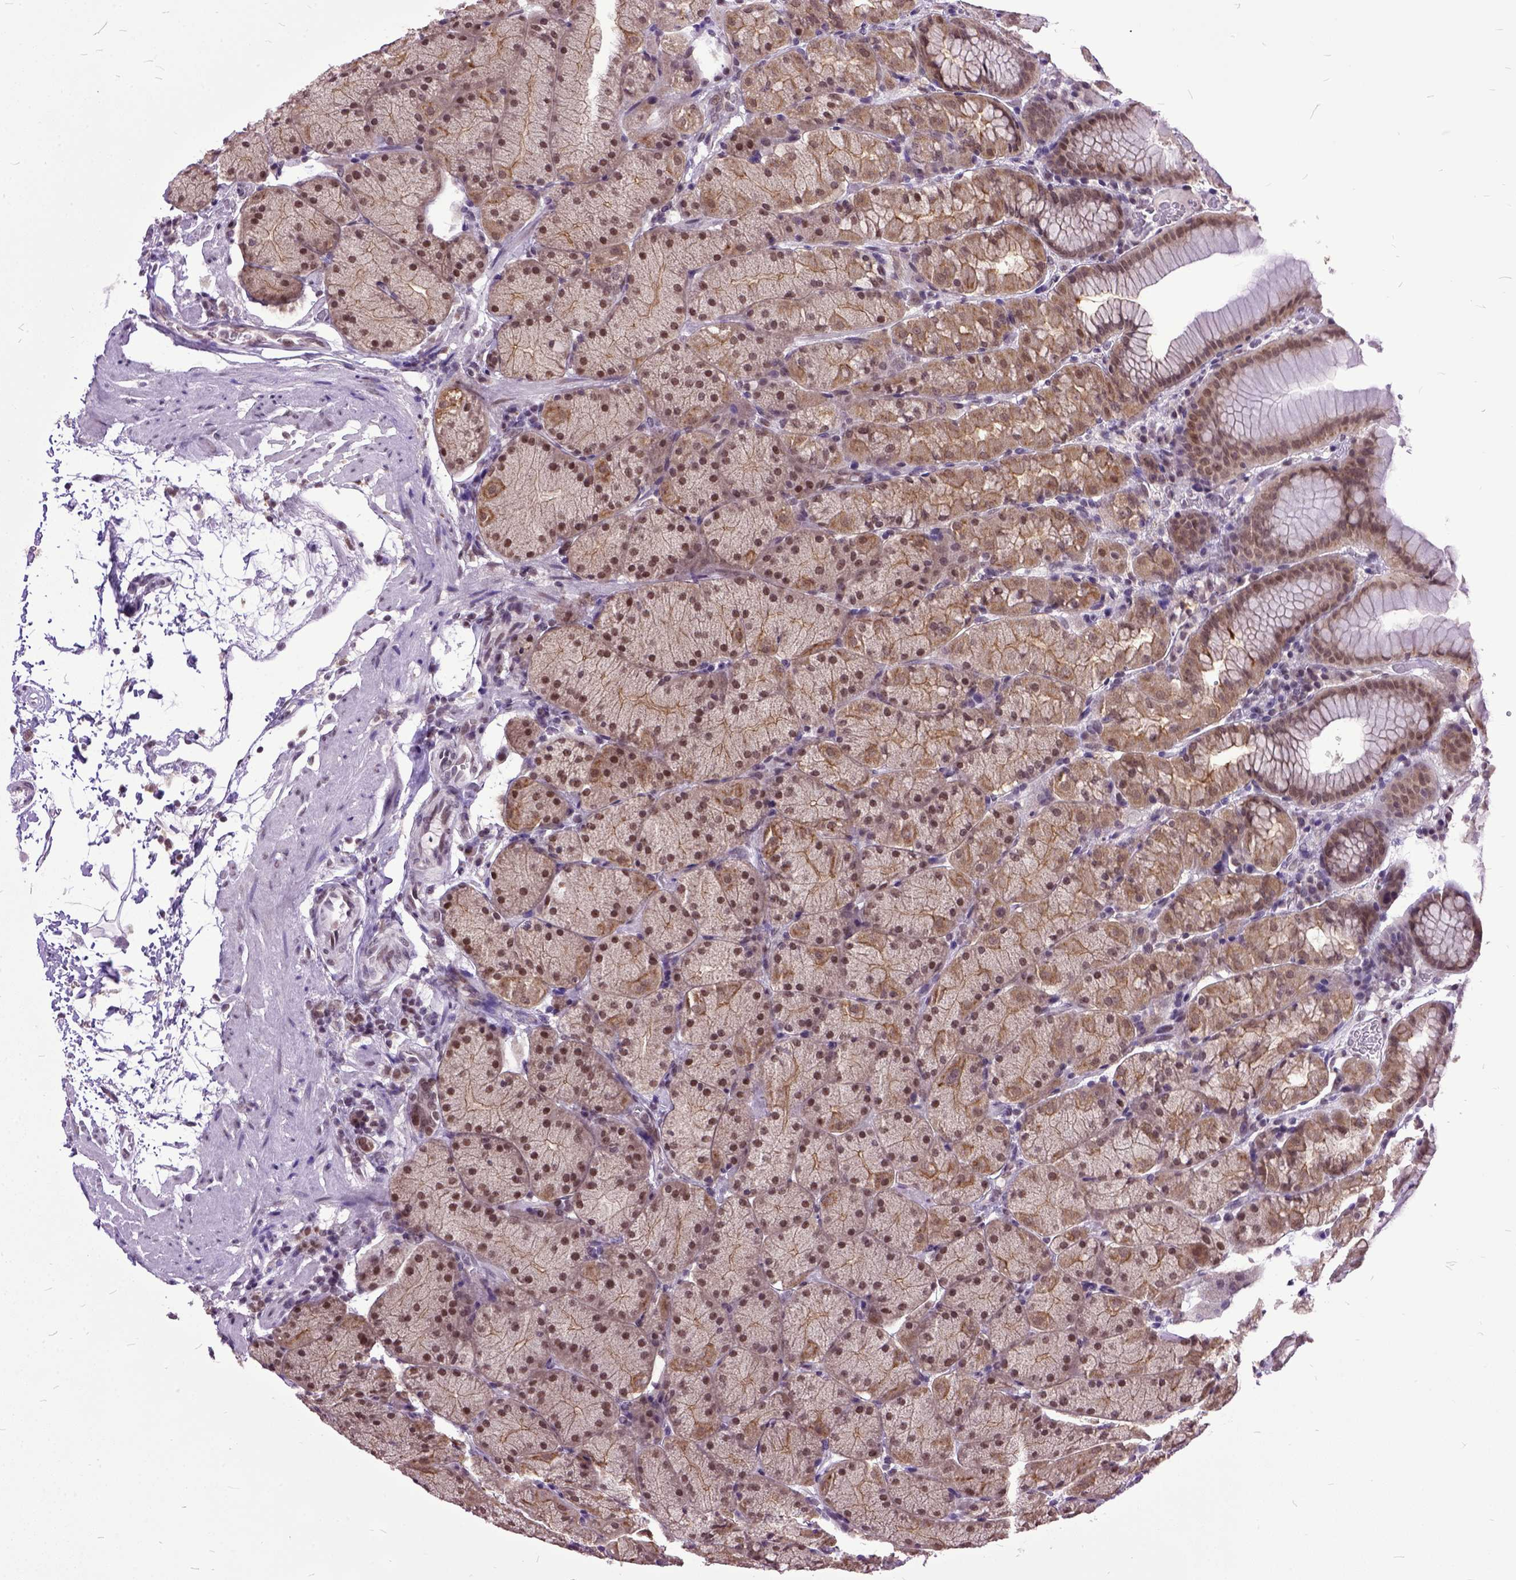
{"staining": {"intensity": "moderate", "quantity": ">75%", "location": "cytoplasmic/membranous,nuclear"}, "tissue": "stomach", "cell_type": "Glandular cells", "image_type": "normal", "snomed": [{"axis": "morphology", "description": "Normal tissue, NOS"}, {"axis": "topography", "description": "Stomach, upper"}, {"axis": "topography", "description": "Stomach"}], "caption": "Immunohistochemistry of normal stomach demonstrates medium levels of moderate cytoplasmic/membranous,nuclear positivity in approximately >75% of glandular cells.", "gene": "ORC5", "patient": {"sex": "male", "age": 76}}